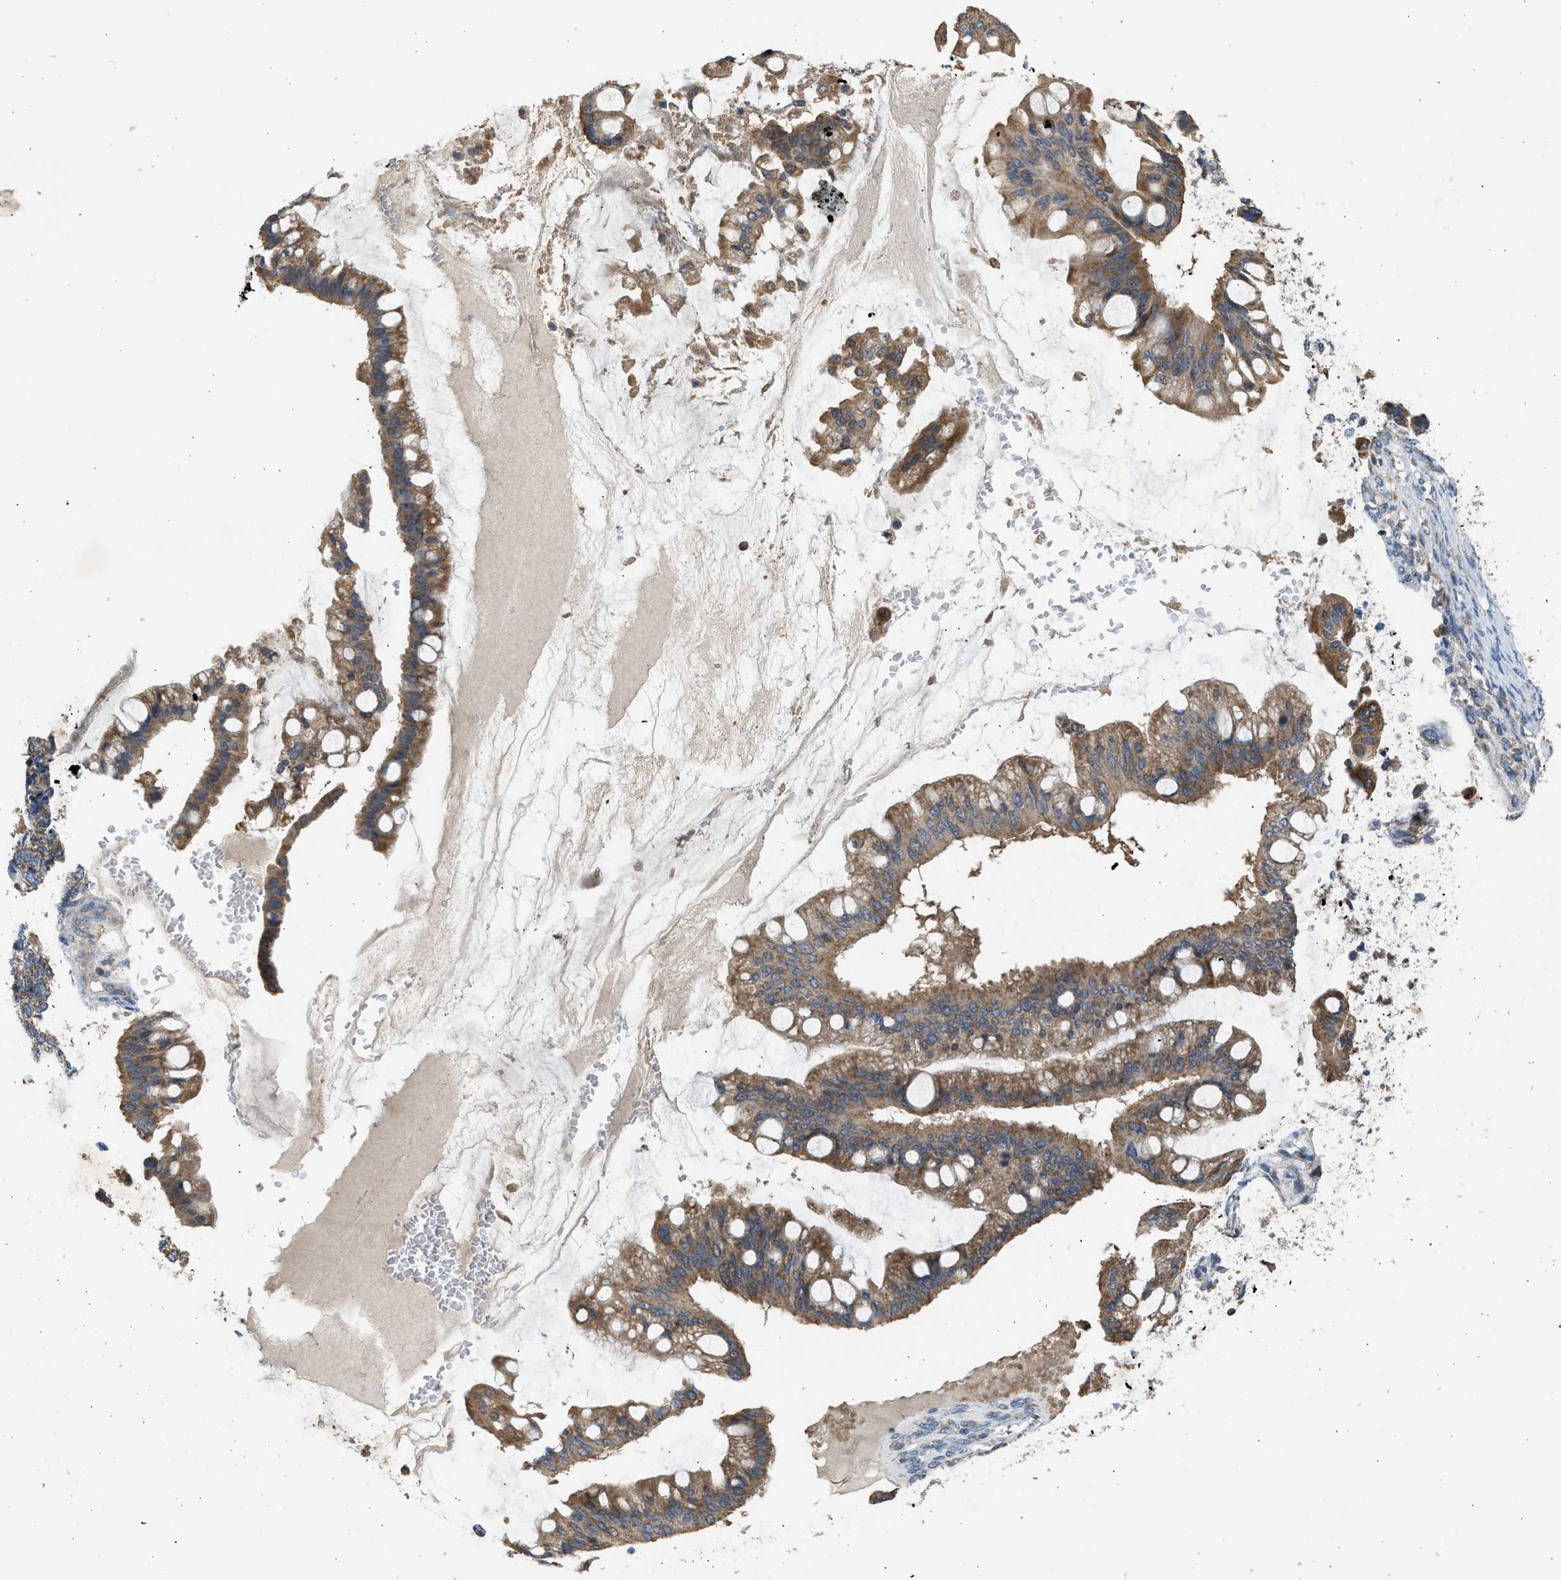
{"staining": {"intensity": "moderate", "quantity": ">75%", "location": "cytoplasmic/membranous"}, "tissue": "ovarian cancer", "cell_type": "Tumor cells", "image_type": "cancer", "snomed": [{"axis": "morphology", "description": "Cystadenocarcinoma, mucinous, NOS"}, {"axis": "topography", "description": "Ovary"}], "caption": "Immunohistochemical staining of human ovarian cancer displays medium levels of moderate cytoplasmic/membranous positivity in approximately >75% of tumor cells.", "gene": "CYP1A1", "patient": {"sex": "female", "age": 73}}